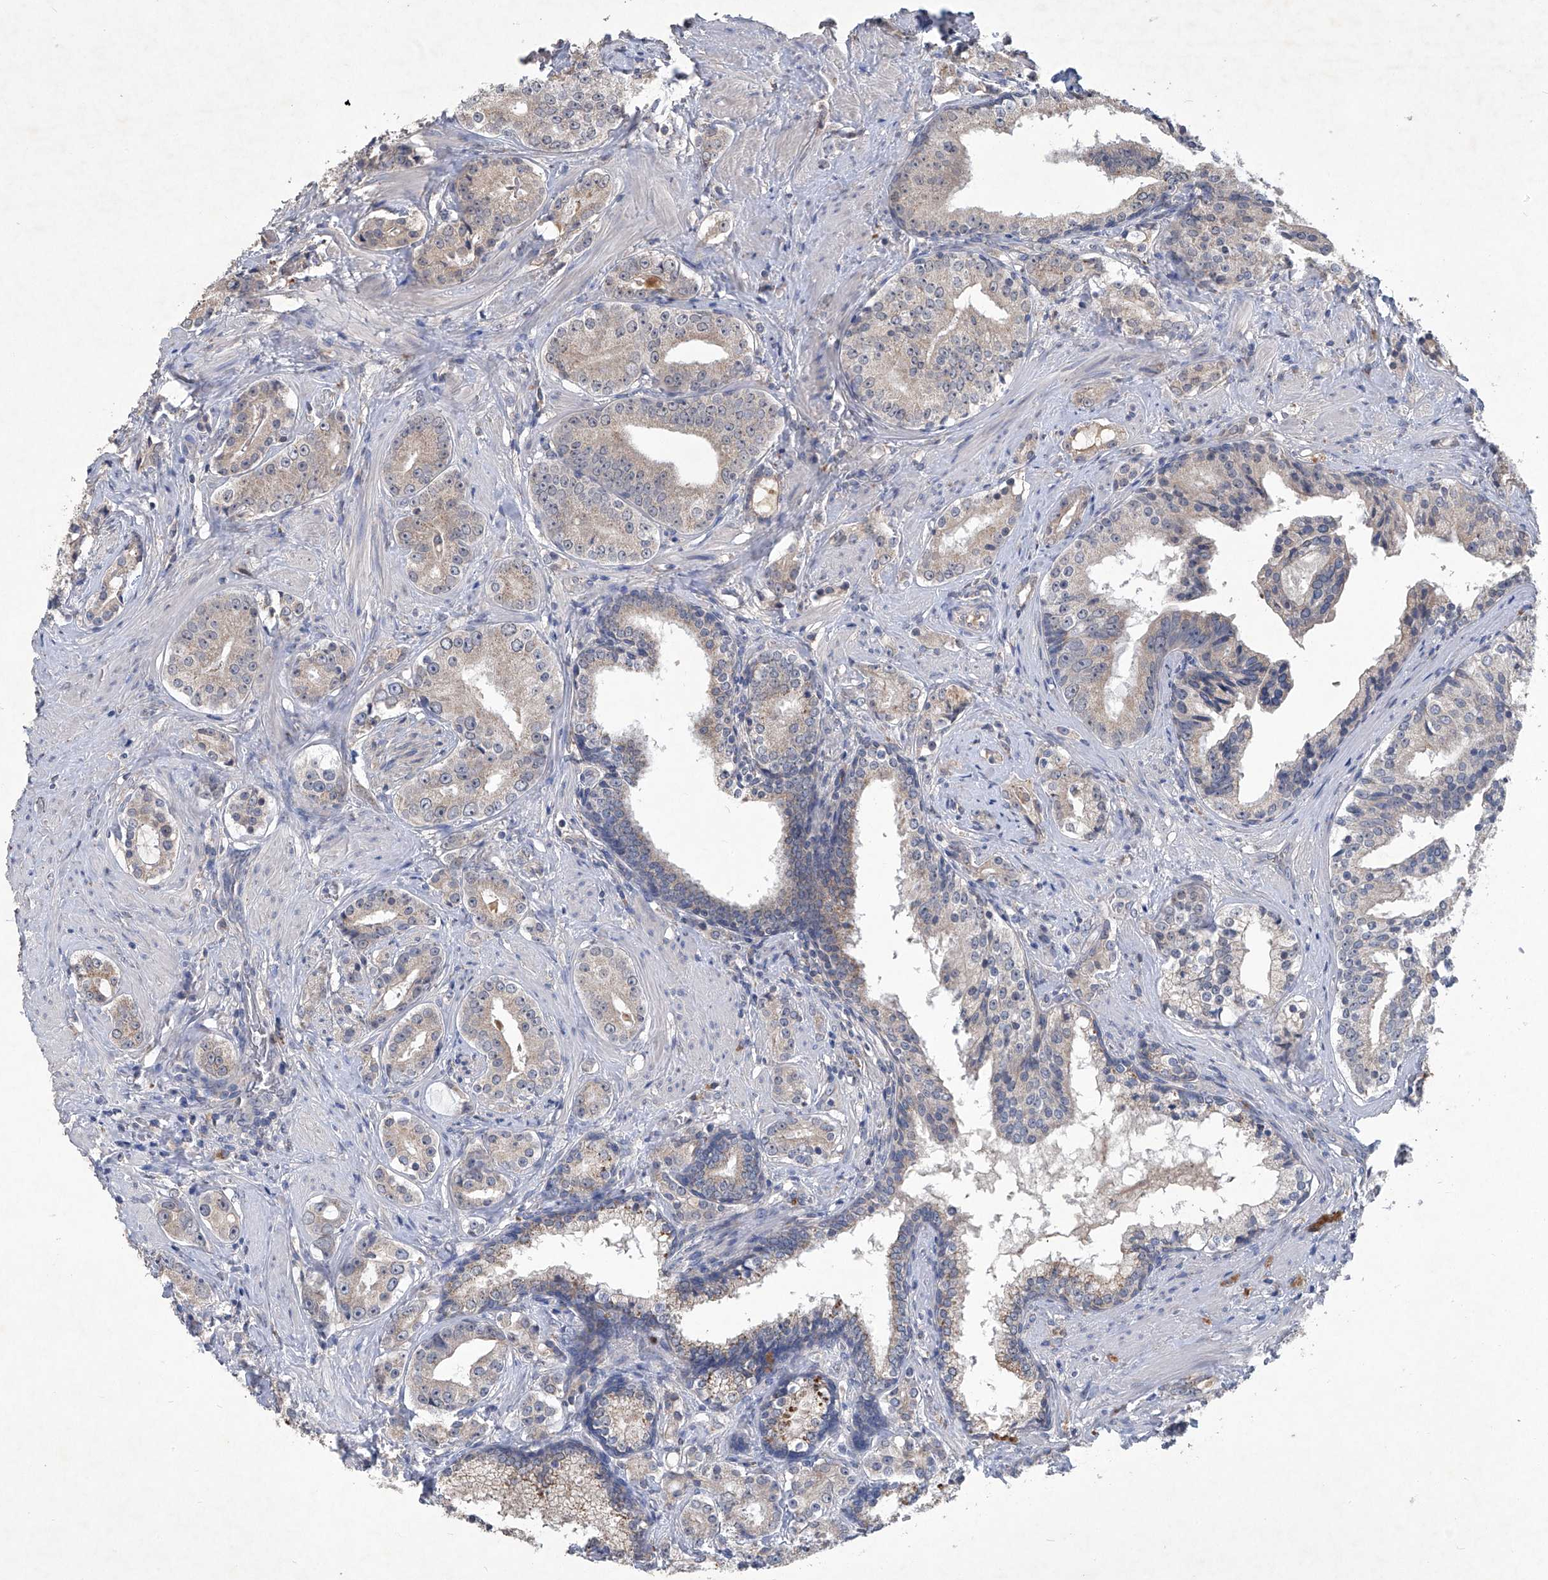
{"staining": {"intensity": "weak", "quantity": "25%-75%", "location": "cytoplasmic/membranous"}, "tissue": "prostate cancer", "cell_type": "Tumor cells", "image_type": "cancer", "snomed": [{"axis": "morphology", "description": "Adenocarcinoma, High grade"}, {"axis": "topography", "description": "Prostate"}], "caption": "Prostate cancer (high-grade adenocarcinoma) stained for a protein exhibits weak cytoplasmic/membranous positivity in tumor cells. The protein of interest is stained brown, and the nuclei are stained in blue (DAB (3,3'-diaminobenzidine) IHC with brightfield microscopy, high magnification).", "gene": "PCSK5", "patient": {"sex": "male", "age": 58}}